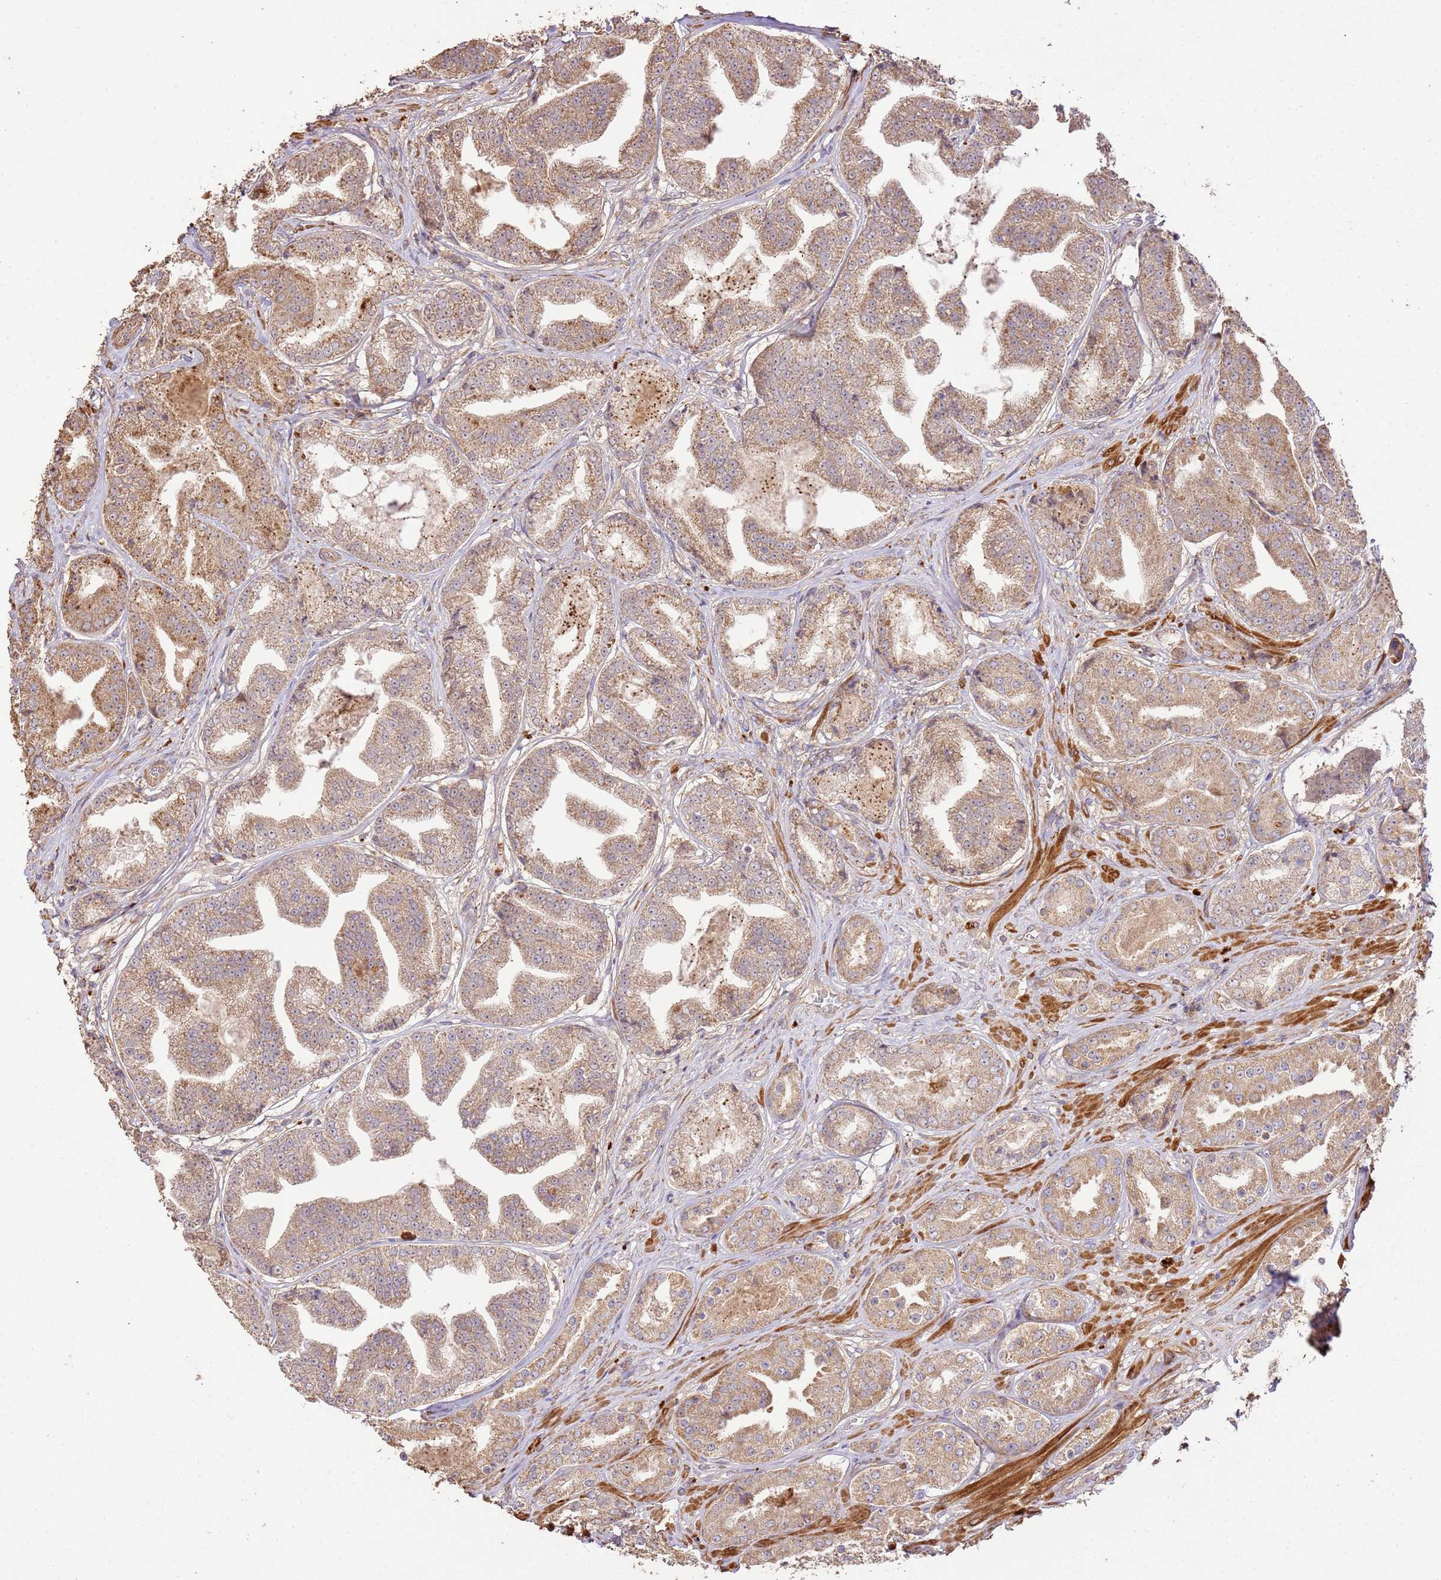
{"staining": {"intensity": "moderate", "quantity": ">75%", "location": "cytoplasmic/membranous"}, "tissue": "prostate cancer", "cell_type": "Tumor cells", "image_type": "cancer", "snomed": [{"axis": "morphology", "description": "Adenocarcinoma, High grade"}, {"axis": "topography", "description": "Prostate"}], "caption": "High-grade adenocarcinoma (prostate) stained for a protein (brown) shows moderate cytoplasmic/membranous positive staining in about >75% of tumor cells.", "gene": "CEP55", "patient": {"sex": "male", "age": 63}}